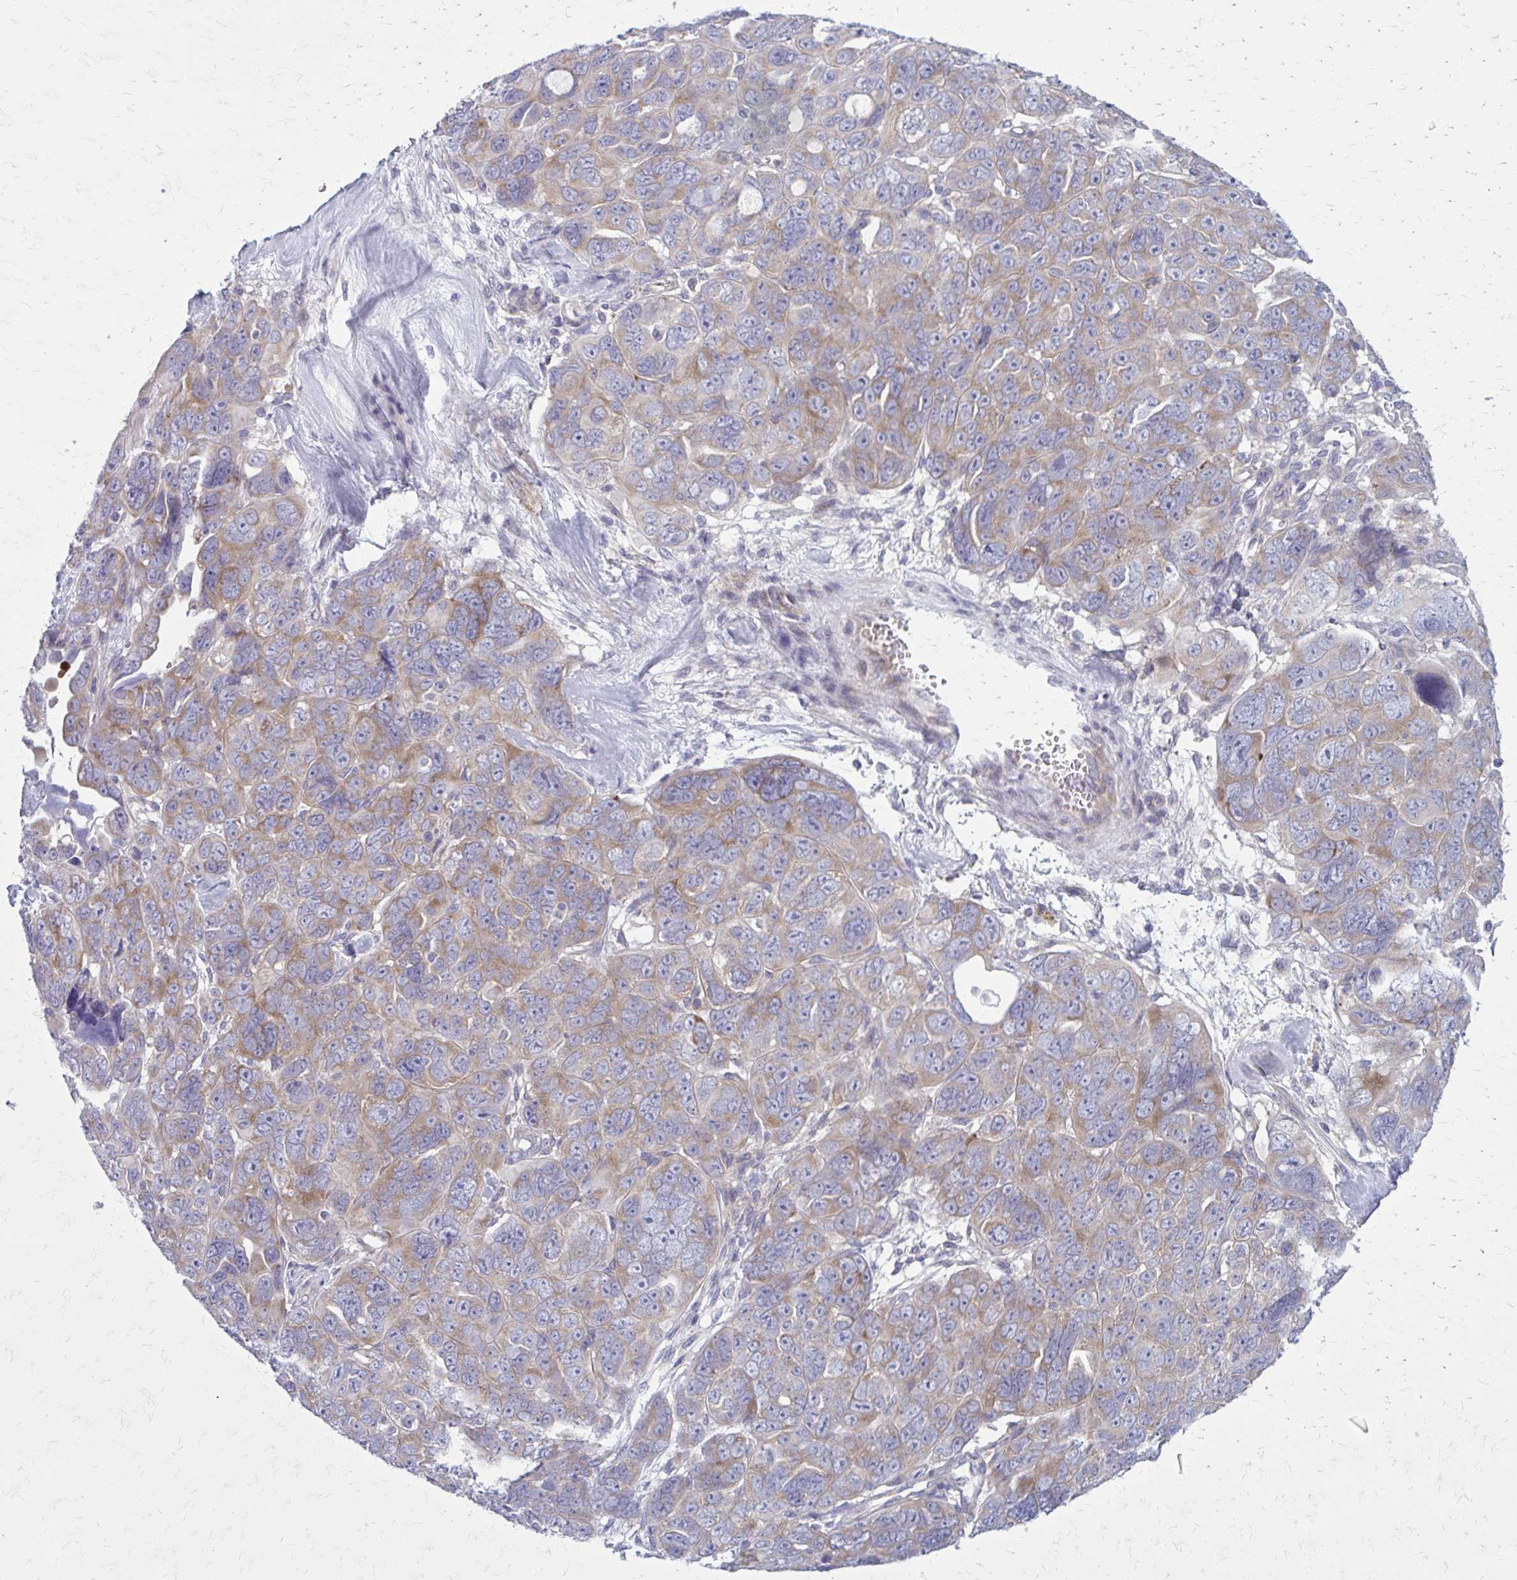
{"staining": {"intensity": "moderate", "quantity": "25%-75%", "location": "cytoplasmic/membranous"}, "tissue": "ovarian cancer", "cell_type": "Tumor cells", "image_type": "cancer", "snomed": [{"axis": "morphology", "description": "Cystadenocarcinoma, serous, NOS"}, {"axis": "topography", "description": "Ovary"}], "caption": "Immunohistochemical staining of human ovarian cancer (serous cystadenocarcinoma) reveals medium levels of moderate cytoplasmic/membranous protein expression in about 25%-75% of tumor cells. (IHC, brightfield microscopy, high magnification).", "gene": "GIGYF2", "patient": {"sex": "female", "age": 63}}